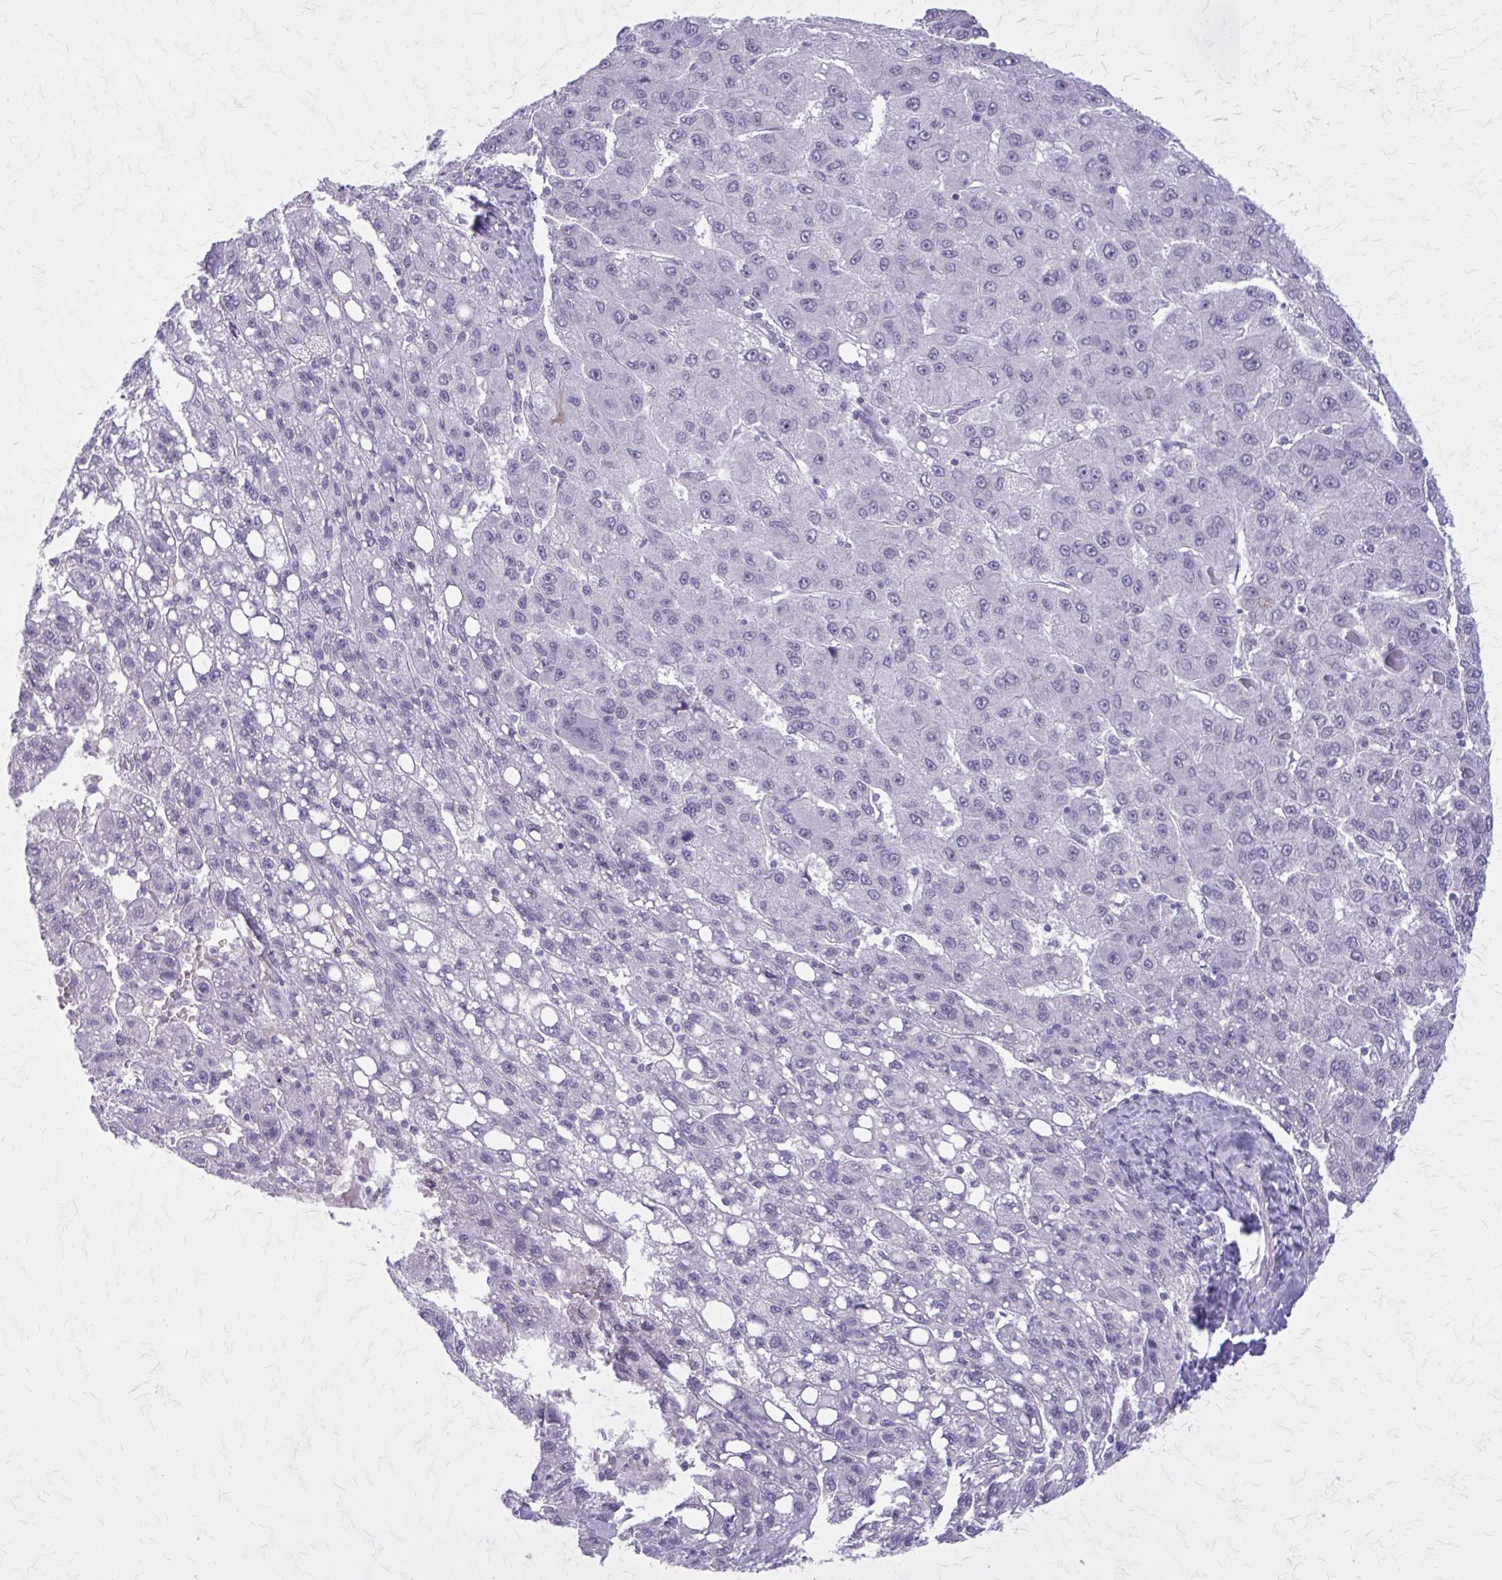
{"staining": {"intensity": "negative", "quantity": "none", "location": "none"}, "tissue": "liver cancer", "cell_type": "Tumor cells", "image_type": "cancer", "snomed": [{"axis": "morphology", "description": "Carcinoma, Hepatocellular, NOS"}, {"axis": "topography", "description": "Liver"}], "caption": "High magnification brightfield microscopy of liver hepatocellular carcinoma stained with DAB (3,3'-diaminobenzidine) (brown) and counterstained with hematoxylin (blue): tumor cells show no significant expression. The staining was performed using DAB (3,3'-diaminobenzidine) to visualize the protein expression in brown, while the nuclei were stained in blue with hematoxylin (Magnification: 20x).", "gene": "GAD1", "patient": {"sex": "female", "age": 82}}